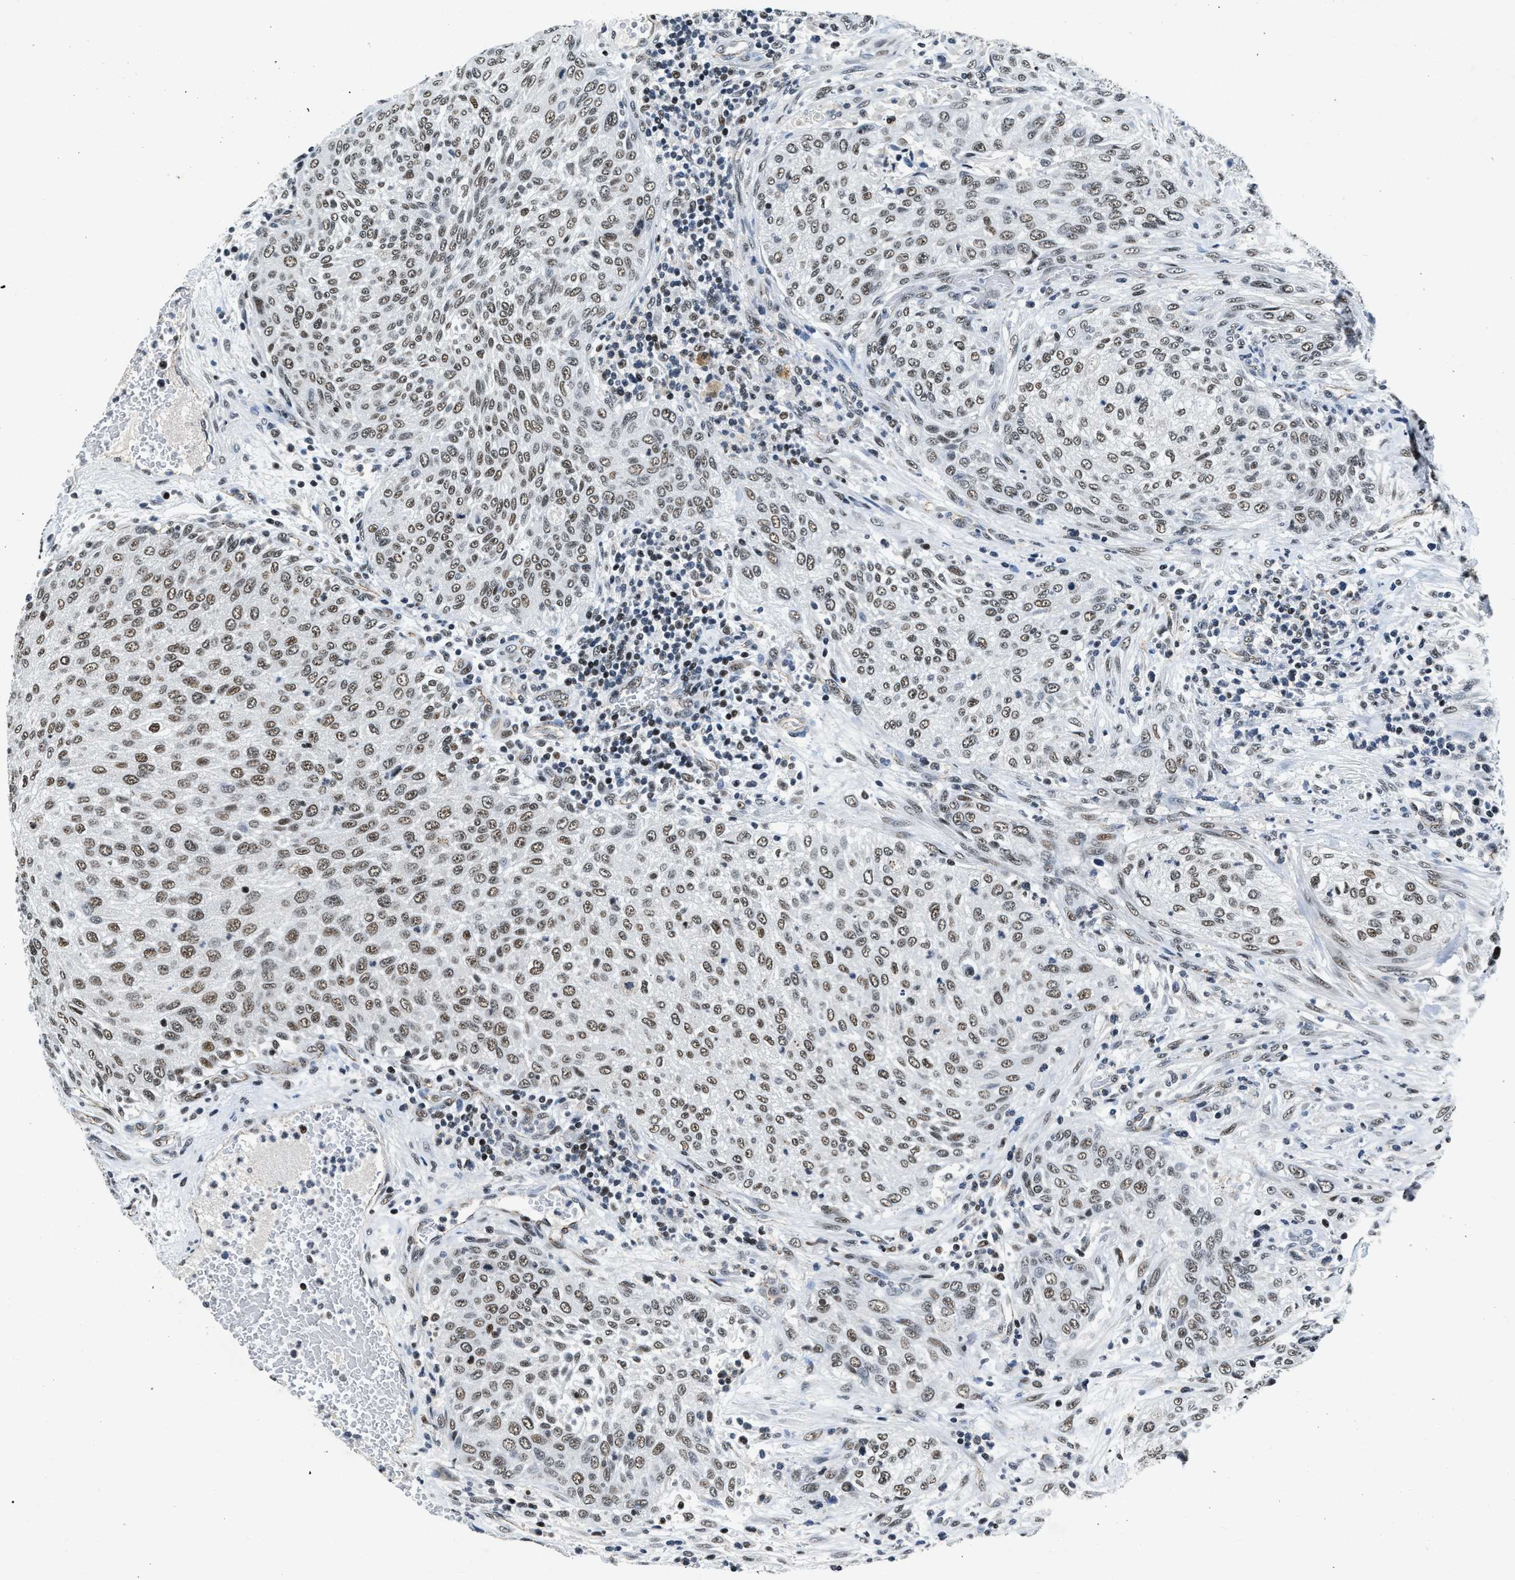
{"staining": {"intensity": "moderate", "quantity": ">75%", "location": "nuclear"}, "tissue": "urothelial cancer", "cell_type": "Tumor cells", "image_type": "cancer", "snomed": [{"axis": "morphology", "description": "Urothelial carcinoma, Low grade"}, {"axis": "morphology", "description": "Urothelial carcinoma, High grade"}, {"axis": "topography", "description": "Urinary bladder"}], "caption": "The immunohistochemical stain labels moderate nuclear expression in tumor cells of low-grade urothelial carcinoma tissue.", "gene": "CCNE1", "patient": {"sex": "male", "age": 35}}